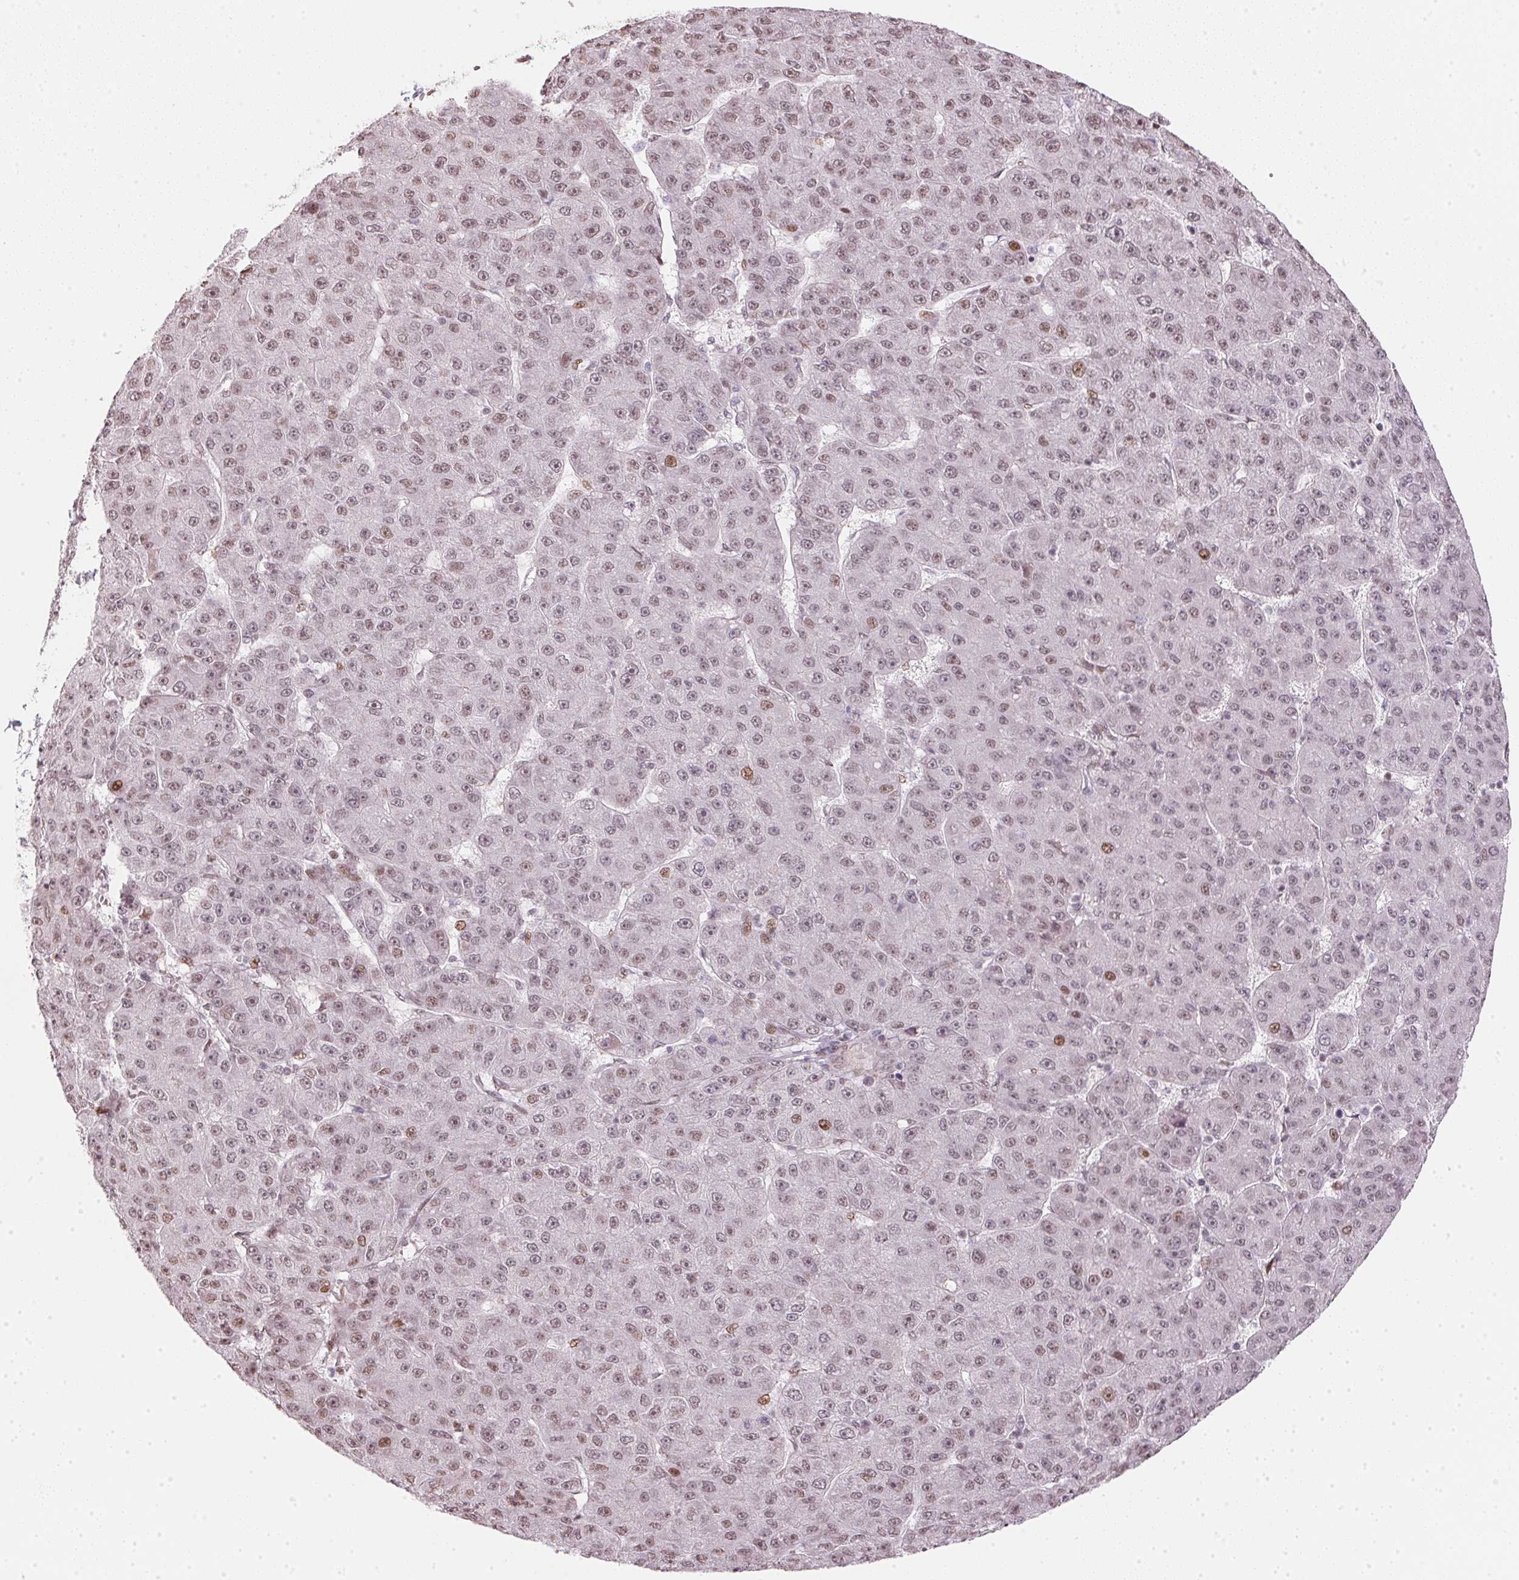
{"staining": {"intensity": "weak", "quantity": "25%-75%", "location": "nuclear"}, "tissue": "liver cancer", "cell_type": "Tumor cells", "image_type": "cancer", "snomed": [{"axis": "morphology", "description": "Carcinoma, Hepatocellular, NOS"}, {"axis": "topography", "description": "Liver"}], "caption": "High-magnification brightfield microscopy of hepatocellular carcinoma (liver) stained with DAB (3,3'-diaminobenzidine) (brown) and counterstained with hematoxylin (blue). tumor cells exhibit weak nuclear positivity is seen in approximately25%-75% of cells.", "gene": "KAT6A", "patient": {"sex": "male", "age": 67}}